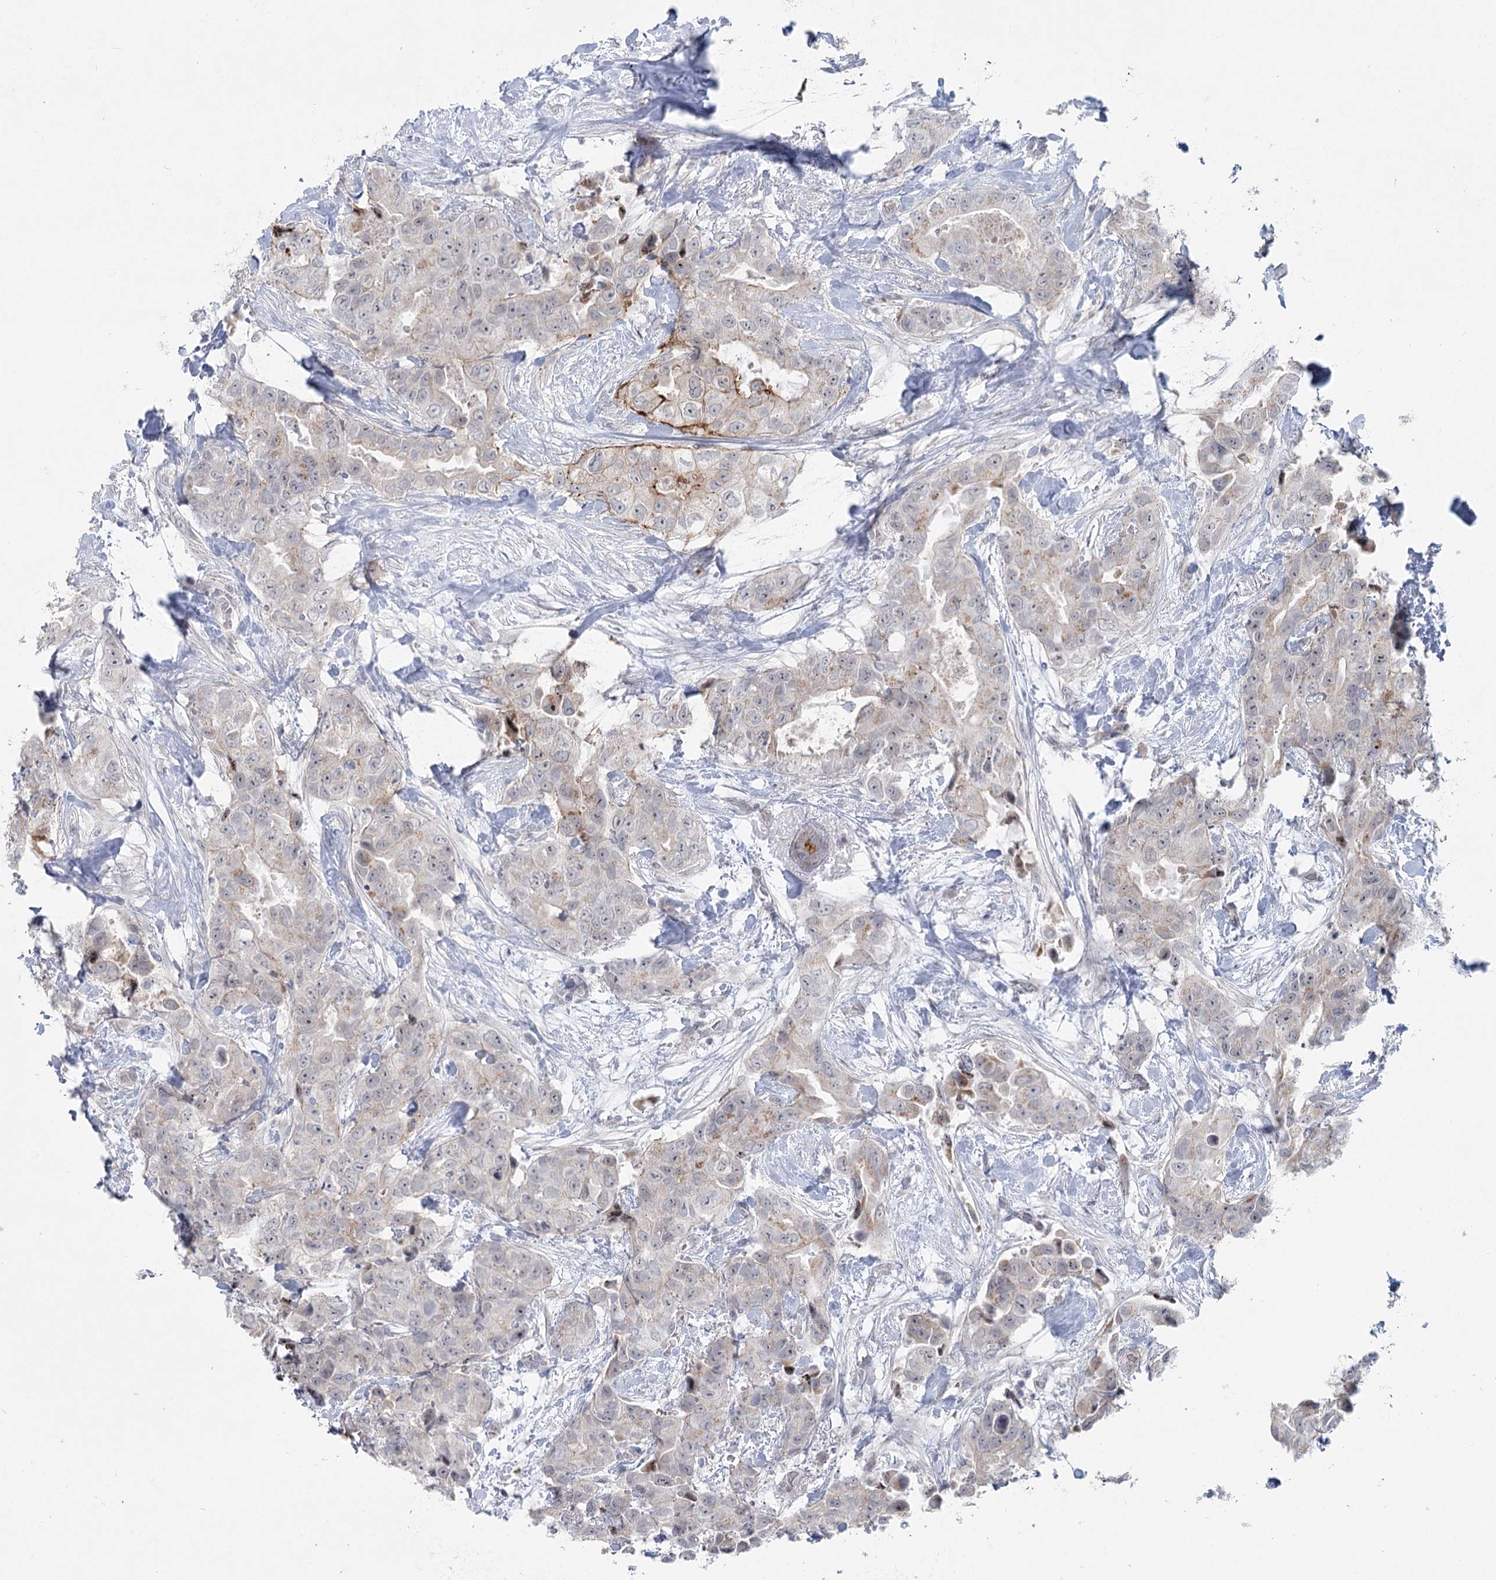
{"staining": {"intensity": "moderate", "quantity": "<25%", "location": "cytoplasmic/membranous"}, "tissue": "breast cancer", "cell_type": "Tumor cells", "image_type": "cancer", "snomed": [{"axis": "morphology", "description": "Duct carcinoma"}, {"axis": "topography", "description": "Breast"}], "caption": "IHC photomicrograph of human breast intraductal carcinoma stained for a protein (brown), which reveals low levels of moderate cytoplasmic/membranous staining in about <25% of tumor cells.", "gene": "ABHD8", "patient": {"sex": "female", "age": 62}}